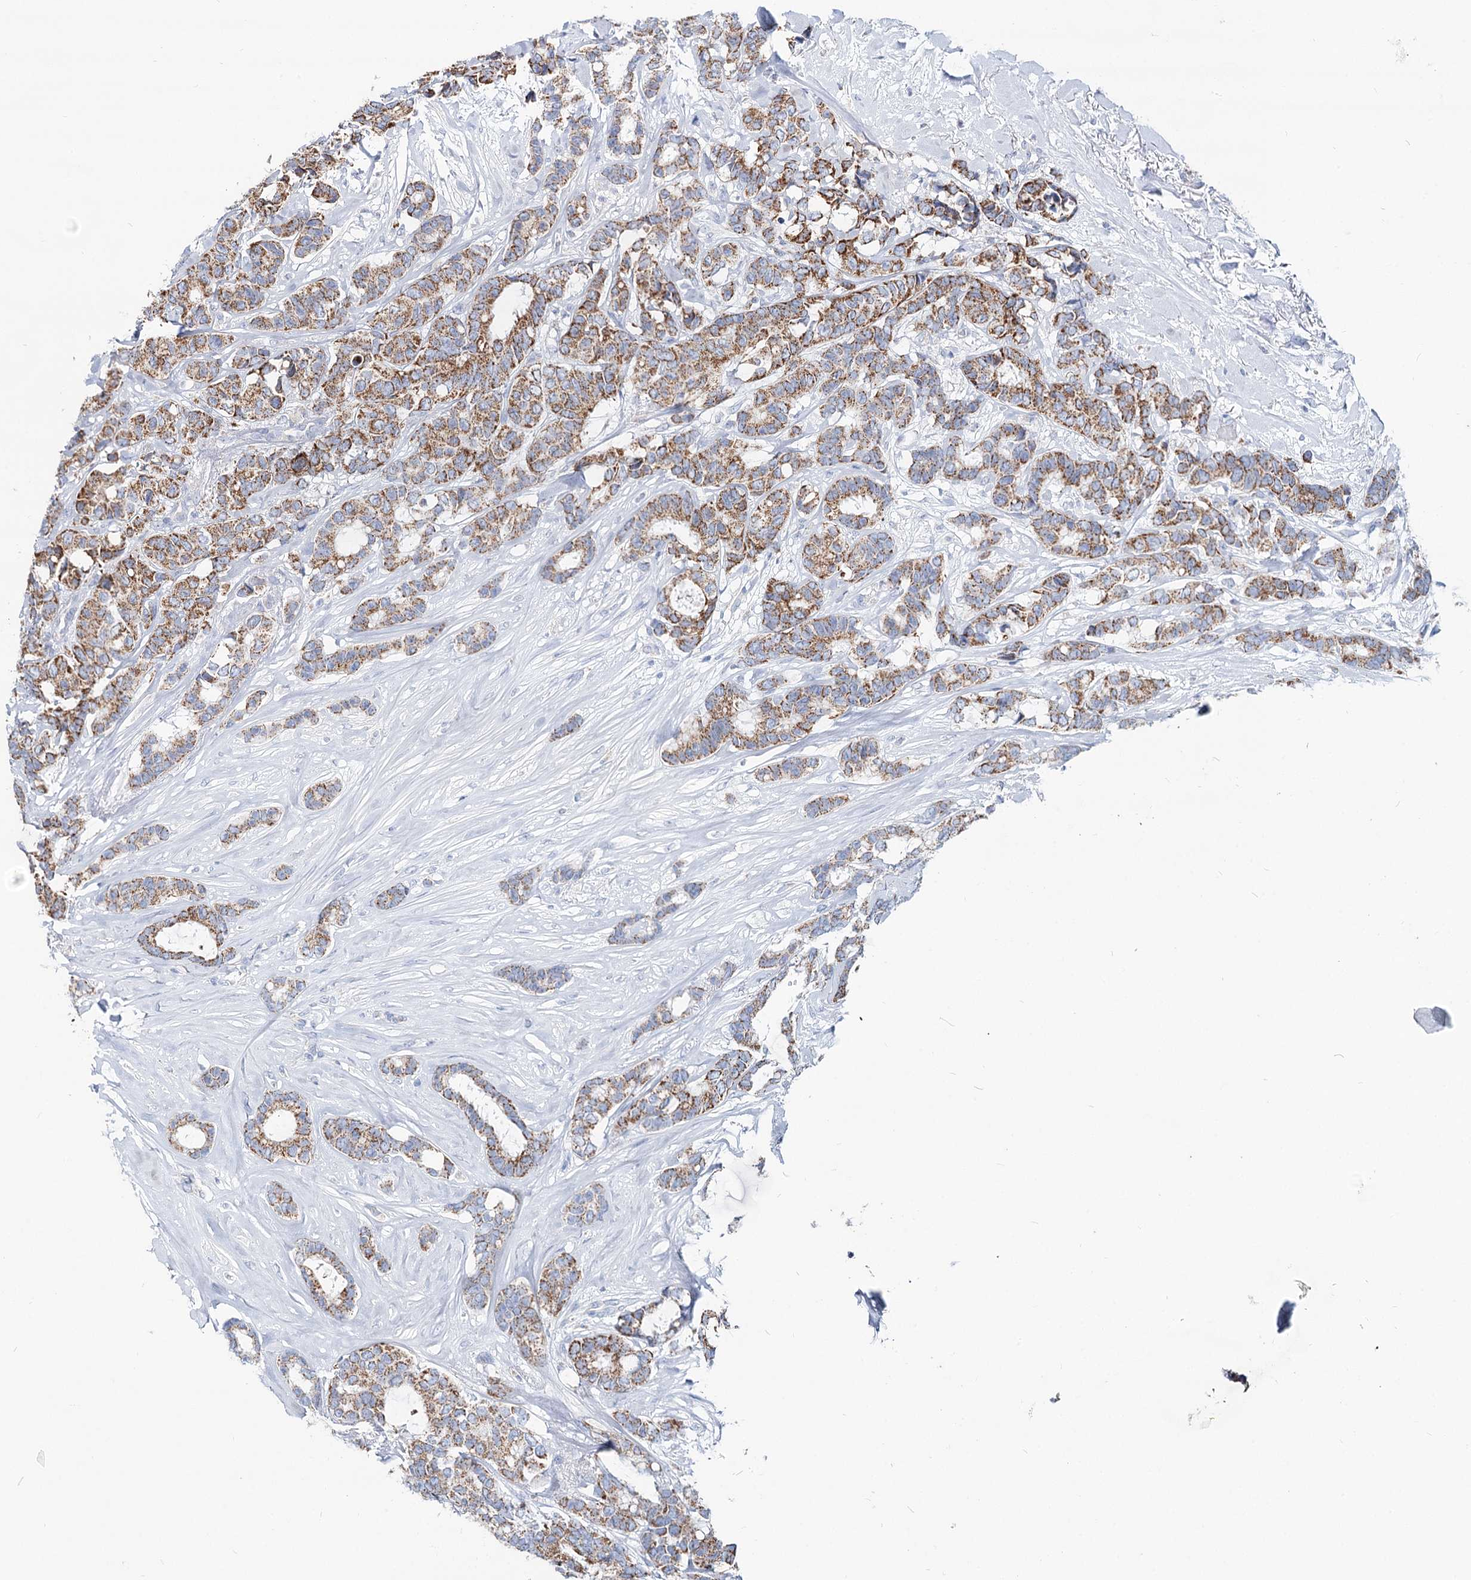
{"staining": {"intensity": "moderate", "quantity": ">75%", "location": "cytoplasmic/membranous"}, "tissue": "breast cancer", "cell_type": "Tumor cells", "image_type": "cancer", "snomed": [{"axis": "morphology", "description": "Duct carcinoma"}, {"axis": "topography", "description": "Breast"}], "caption": "Moderate cytoplasmic/membranous protein expression is appreciated in about >75% of tumor cells in breast invasive ductal carcinoma. (DAB (3,3'-diaminobenzidine) = brown stain, brightfield microscopy at high magnification).", "gene": "MCCC2", "patient": {"sex": "female", "age": 87}}